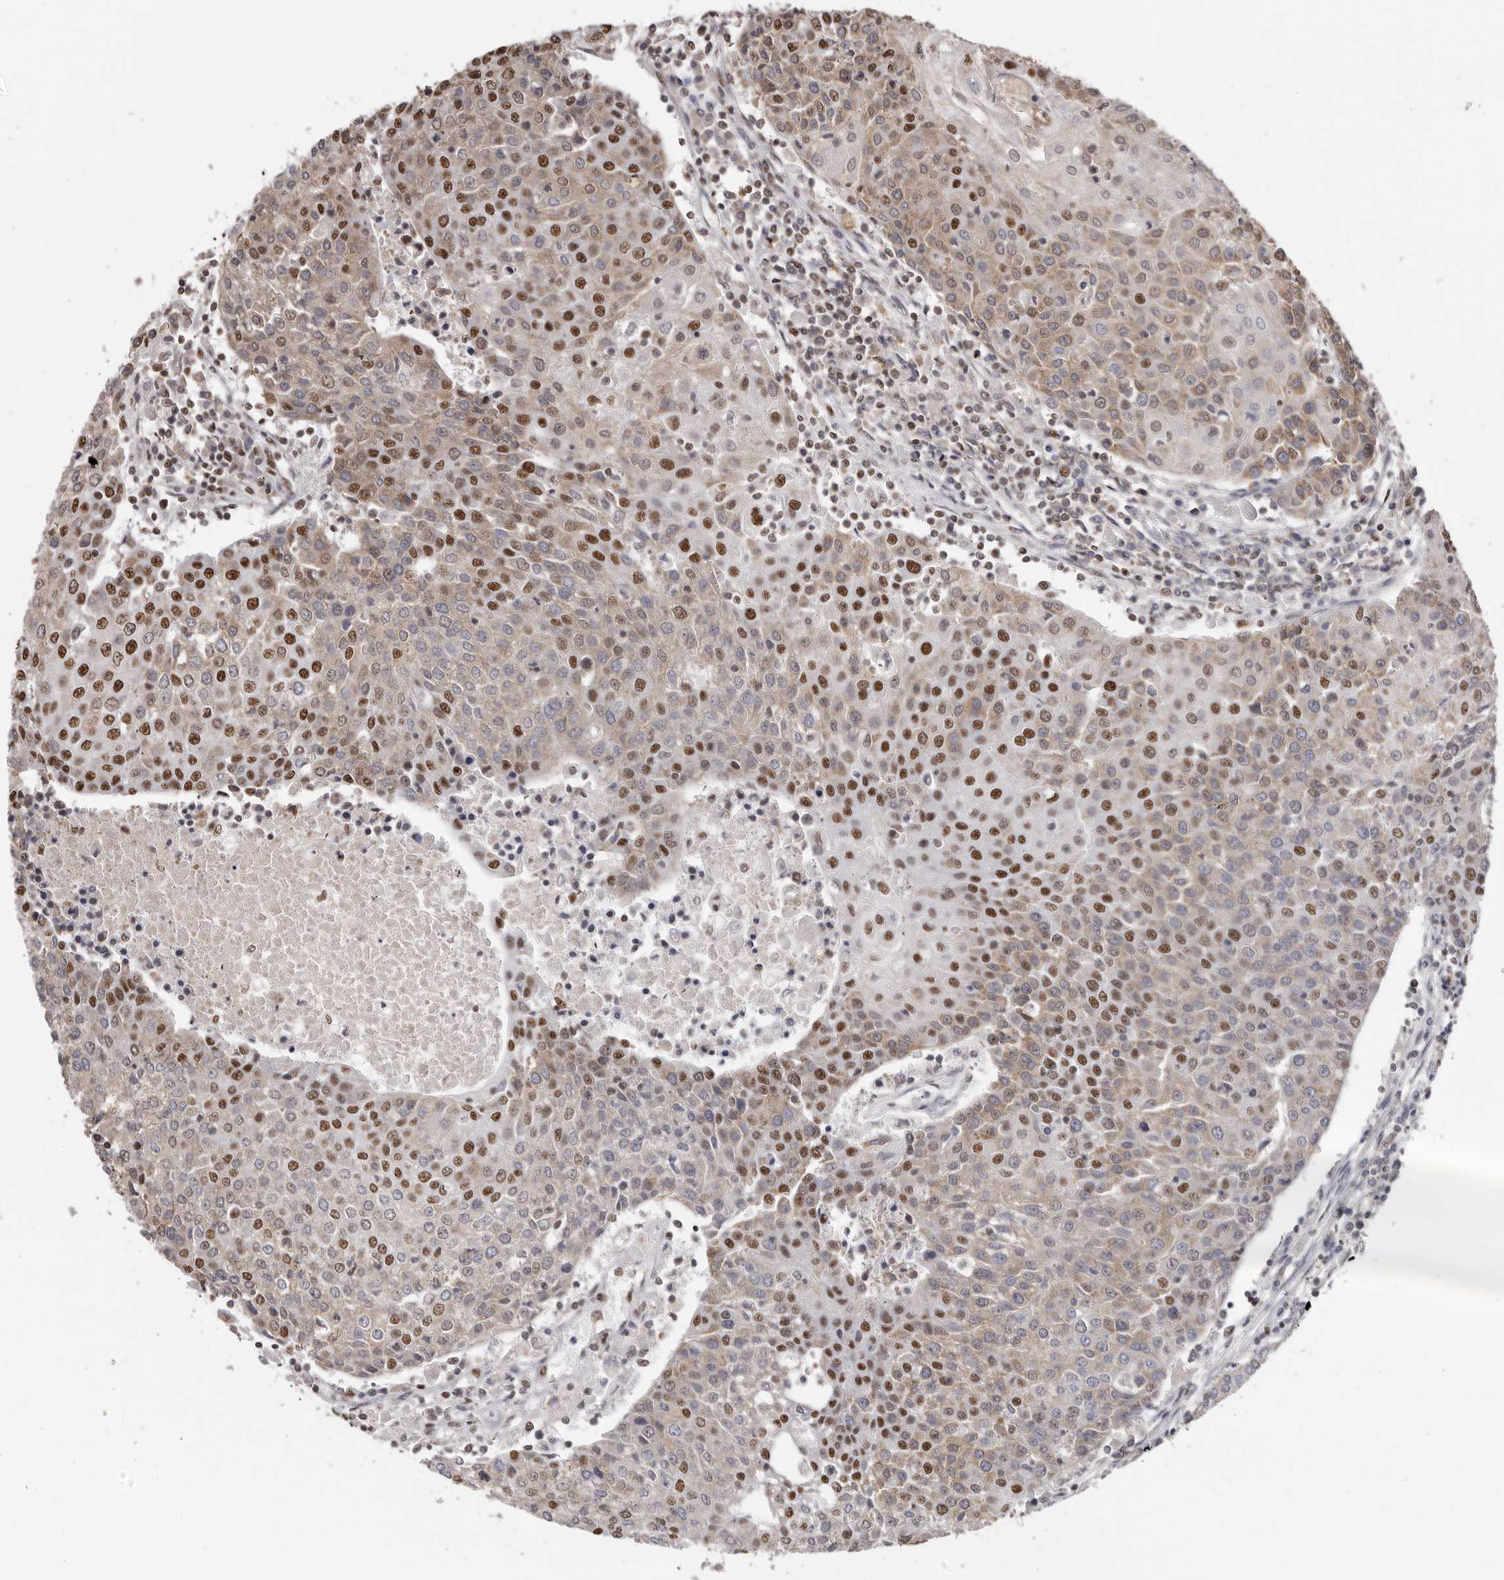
{"staining": {"intensity": "strong", "quantity": "25%-75%", "location": "nuclear"}, "tissue": "urothelial cancer", "cell_type": "Tumor cells", "image_type": "cancer", "snomed": [{"axis": "morphology", "description": "Urothelial carcinoma, High grade"}, {"axis": "topography", "description": "Urinary bladder"}], "caption": "This photomicrograph exhibits immunohistochemistry (IHC) staining of urothelial cancer, with high strong nuclear positivity in about 25%-75% of tumor cells.", "gene": "SCAF4", "patient": {"sex": "female", "age": 85}}